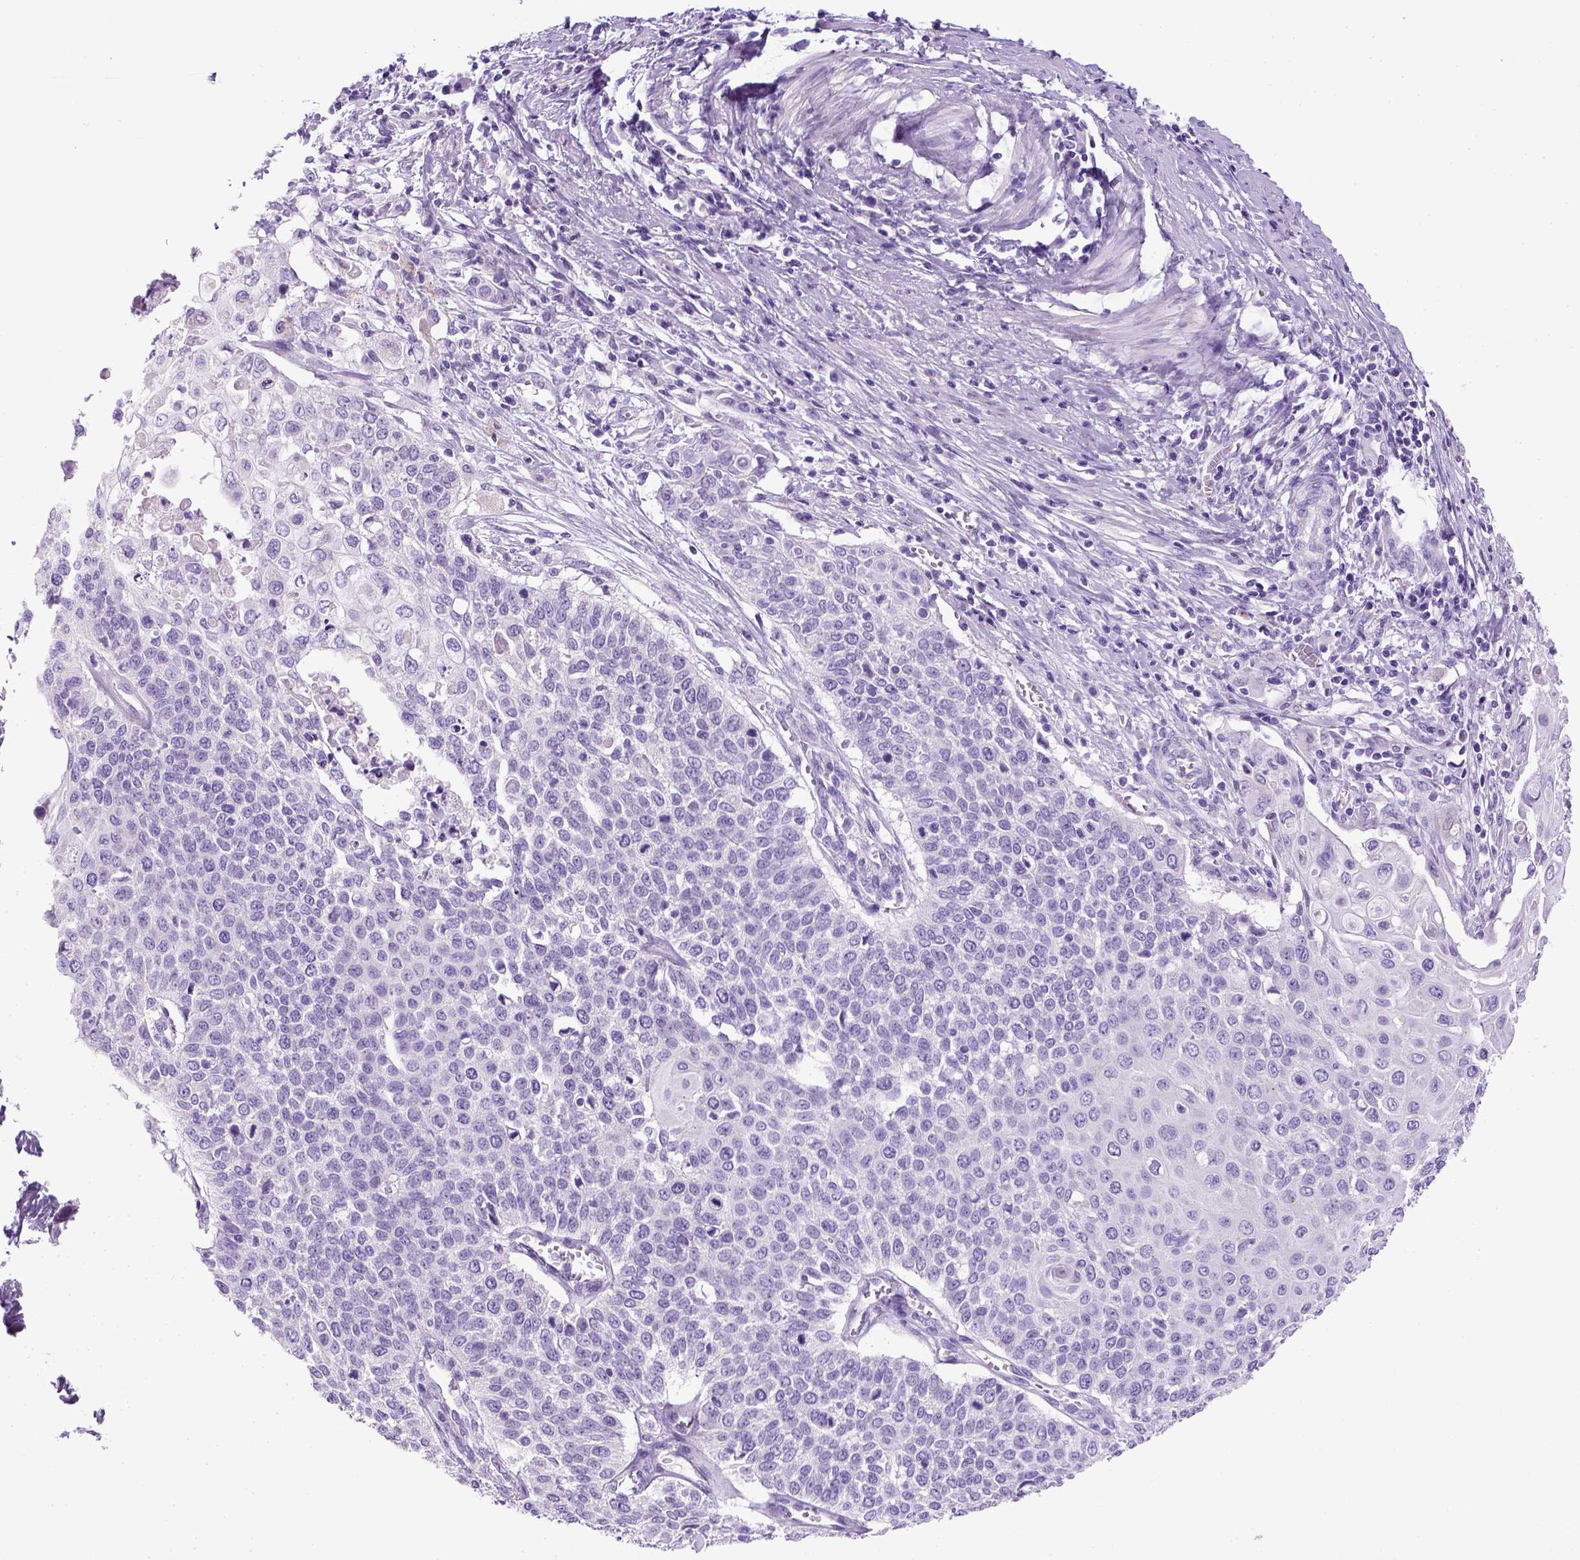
{"staining": {"intensity": "negative", "quantity": "none", "location": "none"}, "tissue": "cervical cancer", "cell_type": "Tumor cells", "image_type": "cancer", "snomed": [{"axis": "morphology", "description": "Squamous cell carcinoma, NOS"}, {"axis": "topography", "description": "Cervix"}], "caption": "DAB (3,3'-diaminobenzidine) immunohistochemical staining of cervical cancer exhibits no significant expression in tumor cells.", "gene": "KRT71", "patient": {"sex": "female", "age": 39}}